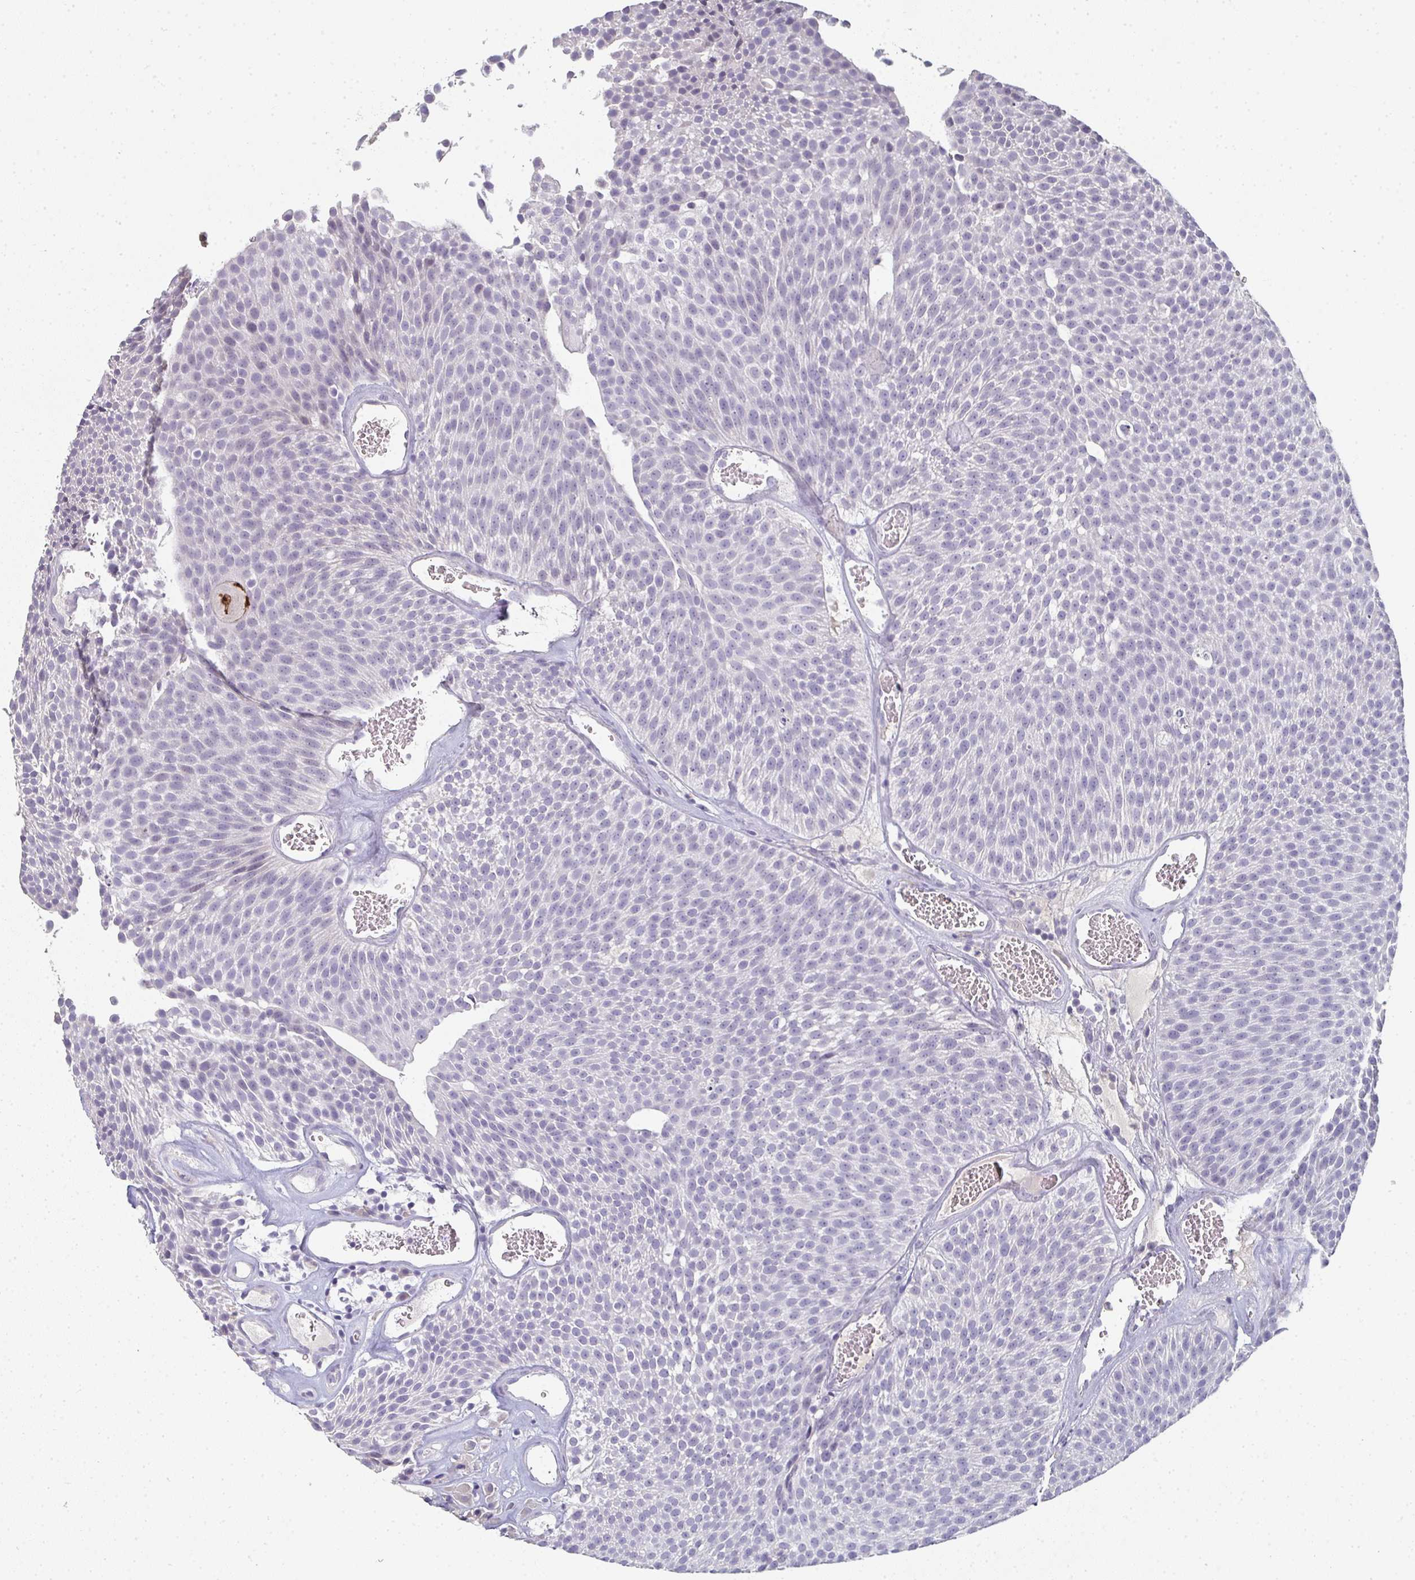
{"staining": {"intensity": "negative", "quantity": "none", "location": "none"}, "tissue": "urothelial cancer", "cell_type": "Tumor cells", "image_type": "cancer", "snomed": [{"axis": "morphology", "description": "Urothelial carcinoma, Low grade"}, {"axis": "topography", "description": "Urinary bladder"}], "caption": "Immunohistochemistry photomicrograph of low-grade urothelial carcinoma stained for a protein (brown), which exhibits no positivity in tumor cells. (DAB immunohistochemistry (IHC), high magnification).", "gene": "A1CF", "patient": {"sex": "female", "age": 79}}